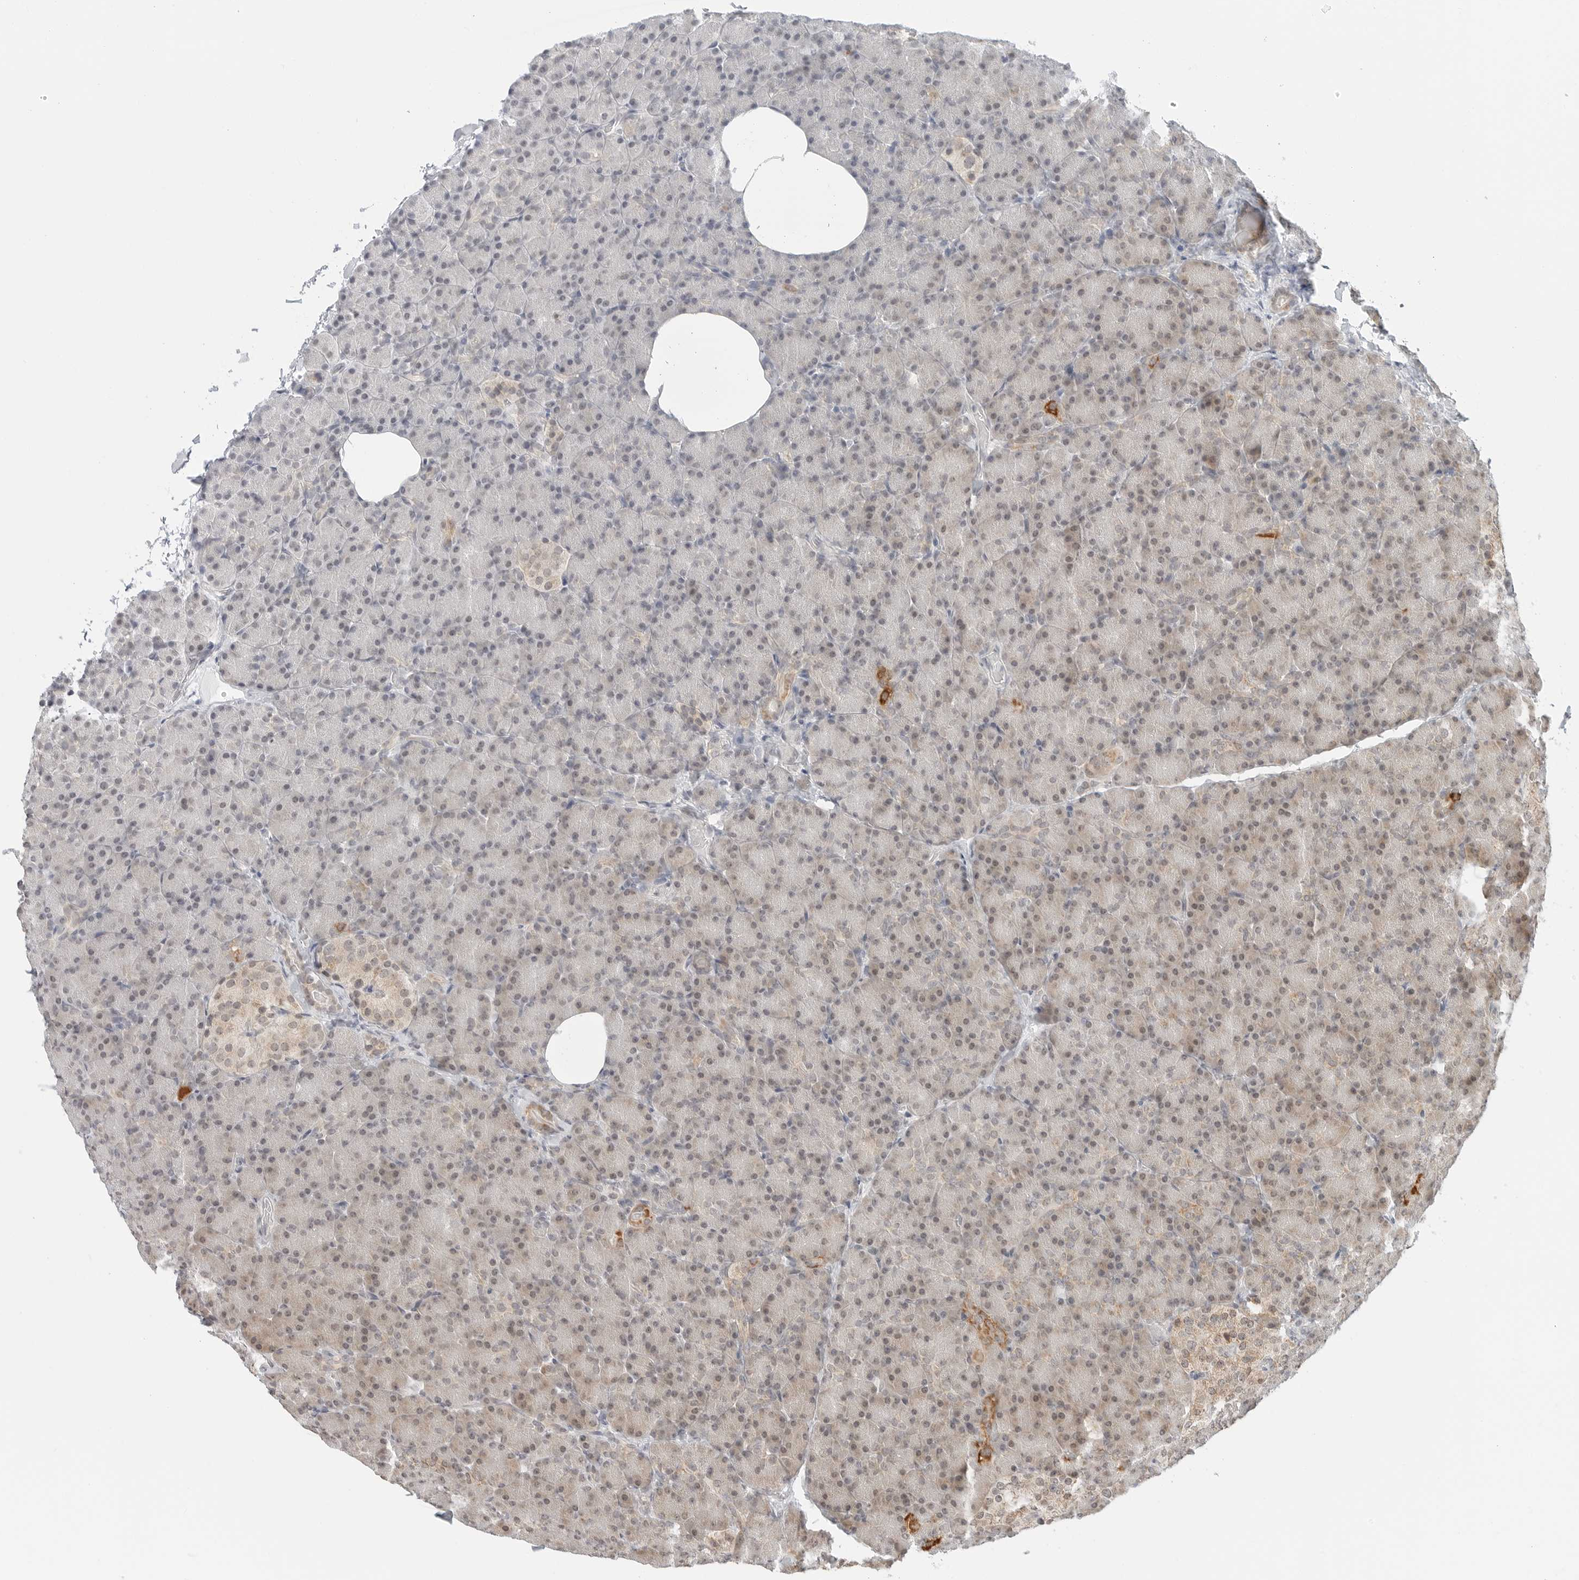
{"staining": {"intensity": "moderate", "quantity": "<25%", "location": "cytoplasmic/membranous"}, "tissue": "pancreas", "cell_type": "Exocrine glandular cells", "image_type": "normal", "snomed": [{"axis": "morphology", "description": "Normal tissue, NOS"}, {"axis": "topography", "description": "Pancreas"}], "caption": "Brown immunohistochemical staining in unremarkable human pancreas displays moderate cytoplasmic/membranous staining in about <25% of exocrine glandular cells. (DAB = brown stain, brightfield microscopy at high magnification).", "gene": "POLR3GL", "patient": {"sex": "female", "age": 43}}